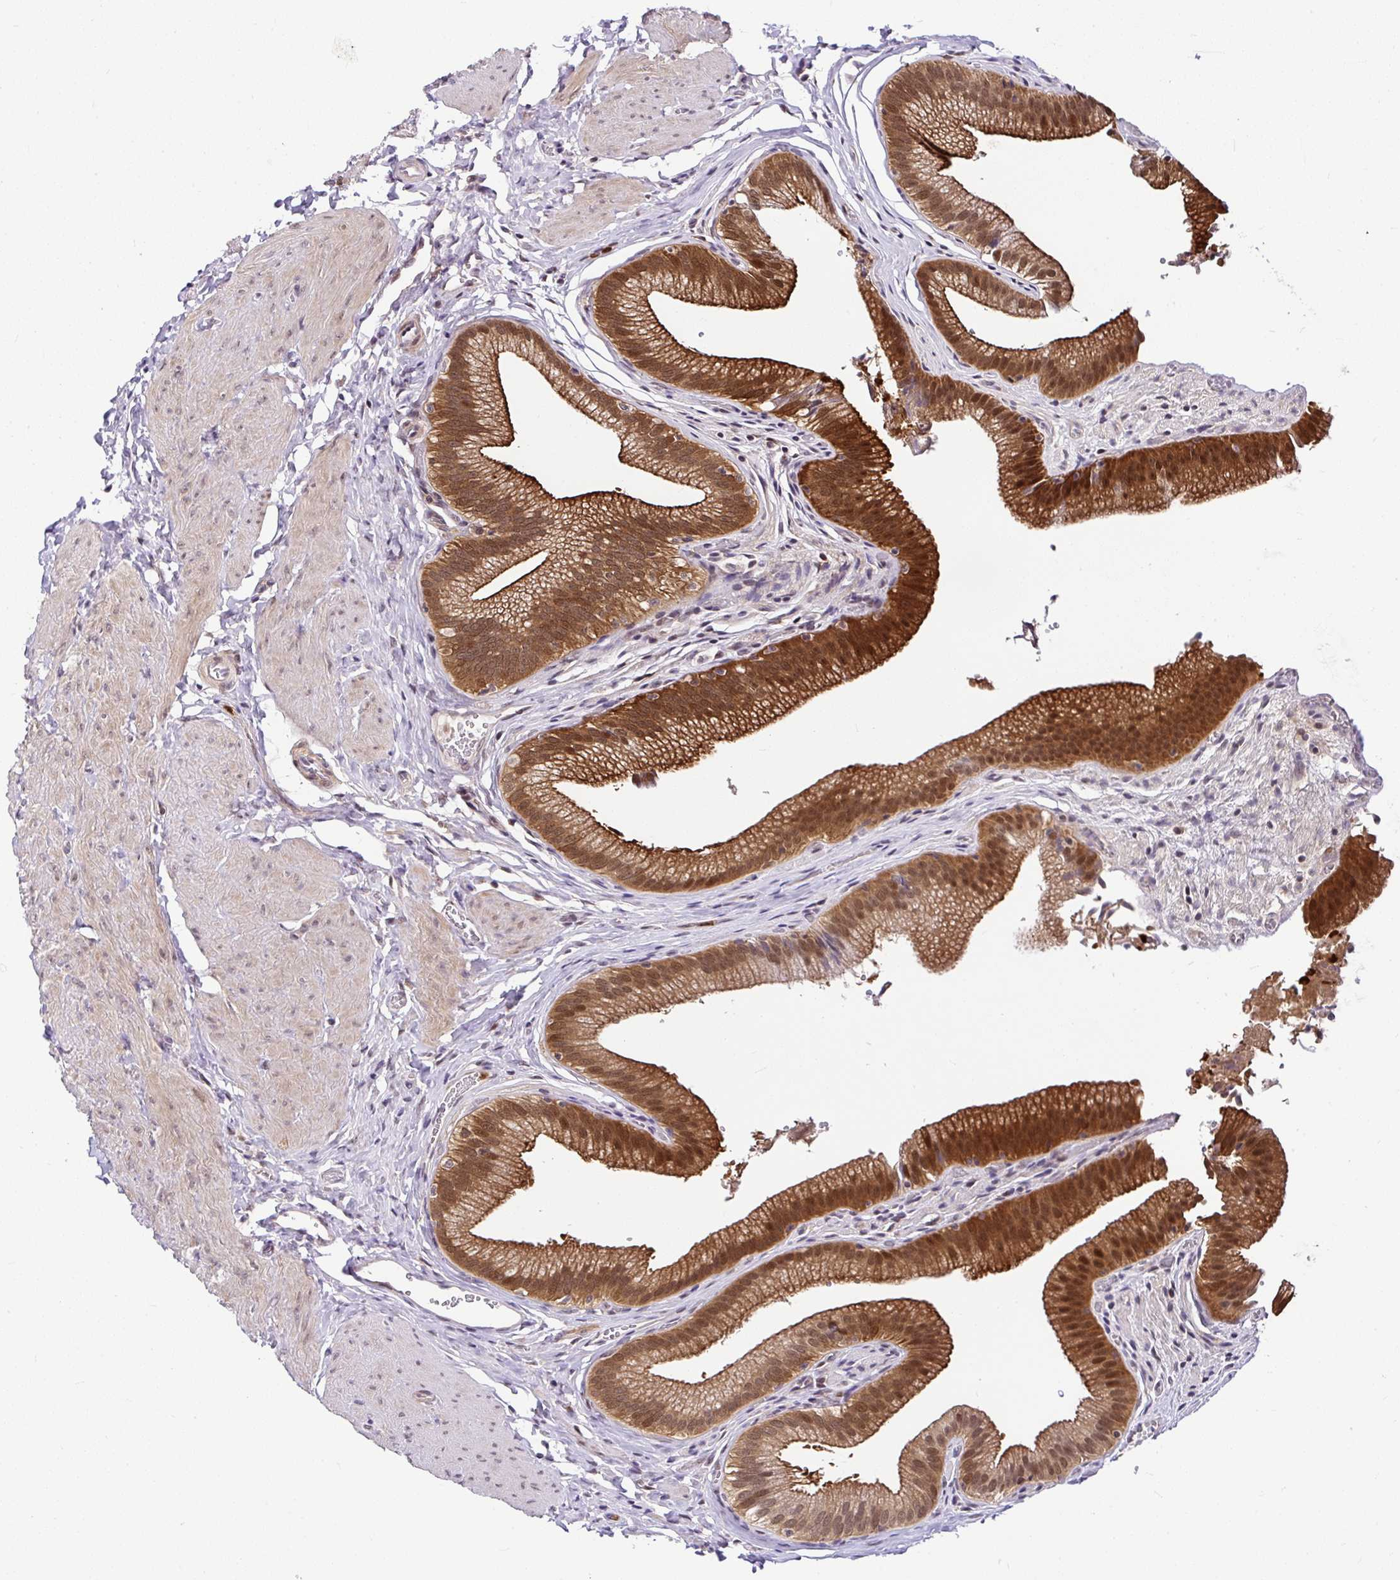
{"staining": {"intensity": "strong", "quantity": ">75%", "location": "cytoplasmic/membranous,nuclear"}, "tissue": "gallbladder", "cell_type": "Glandular cells", "image_type": "normal", "snomed": [{"axis": "morphology", "description": "Normal tissue, NOS"}, {"axis": "topography", "description": "Gallbladder"}, {"axis": "topography", "description": "Peripheral nerve tissue"}], "caption": "Immunohistochemical staining of normal gallbladder exhibits strong cytoplasmic/membranous,nuclear protein staining in approximately >75% of glandular cells.", "gene": "PIN4", "patient": {"sex": "male", "age": 17}}